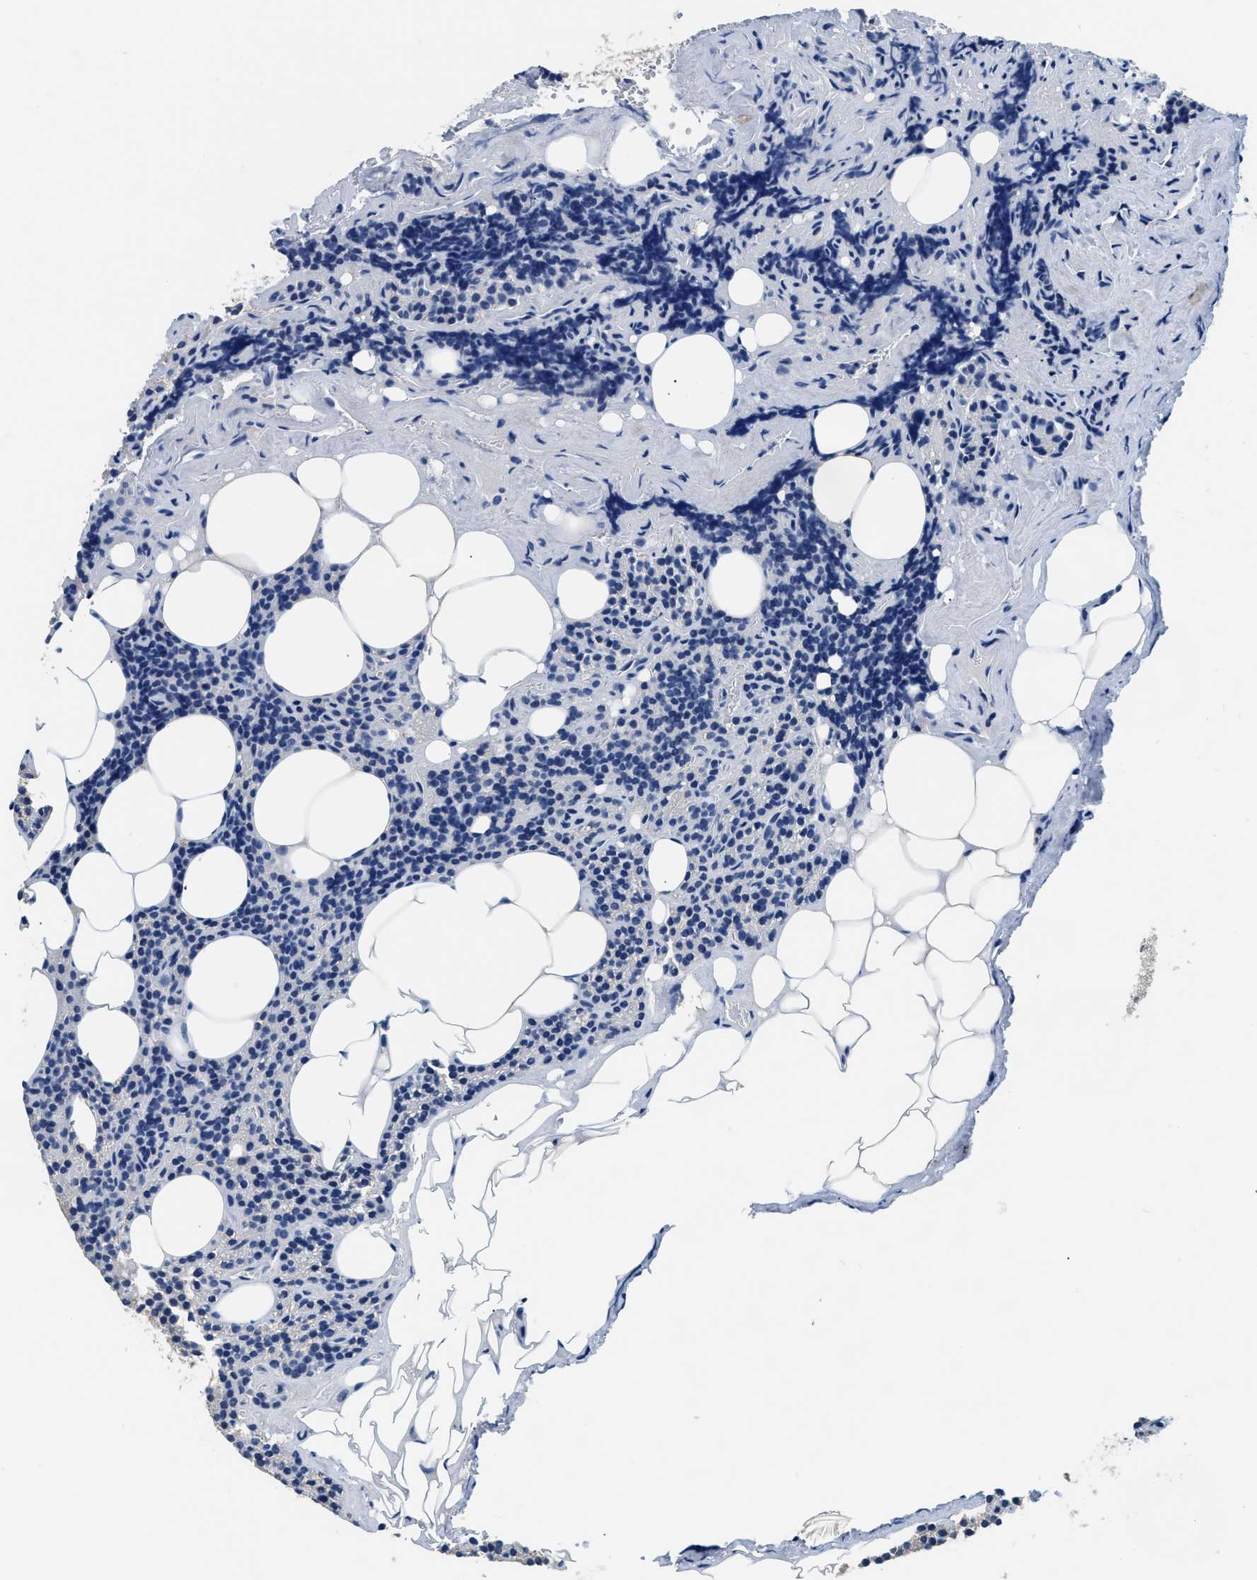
{"staining": {"intensity": "negative", "quantity": "none", "location": "none"}, "tissue": "parathyroid gland", "cell_type": "Glandular cells", "image_type": "normal", "snomed": [{"axis": "morphology", "description": "Normal tissue, NOS"}, {"axis": "morphology", "description": "Adenoma, NOS"}, {"axis": "topography", "description": "Parathyroid gland"}], "caption": "Glandular cells show no significant protein positivity in unremarkable parathyroid gland. (Immunohistochemistry, brightfield microscopy, high magnification).", "gene": "PCK2", "patient": {"sex": "female", "age": 43}}